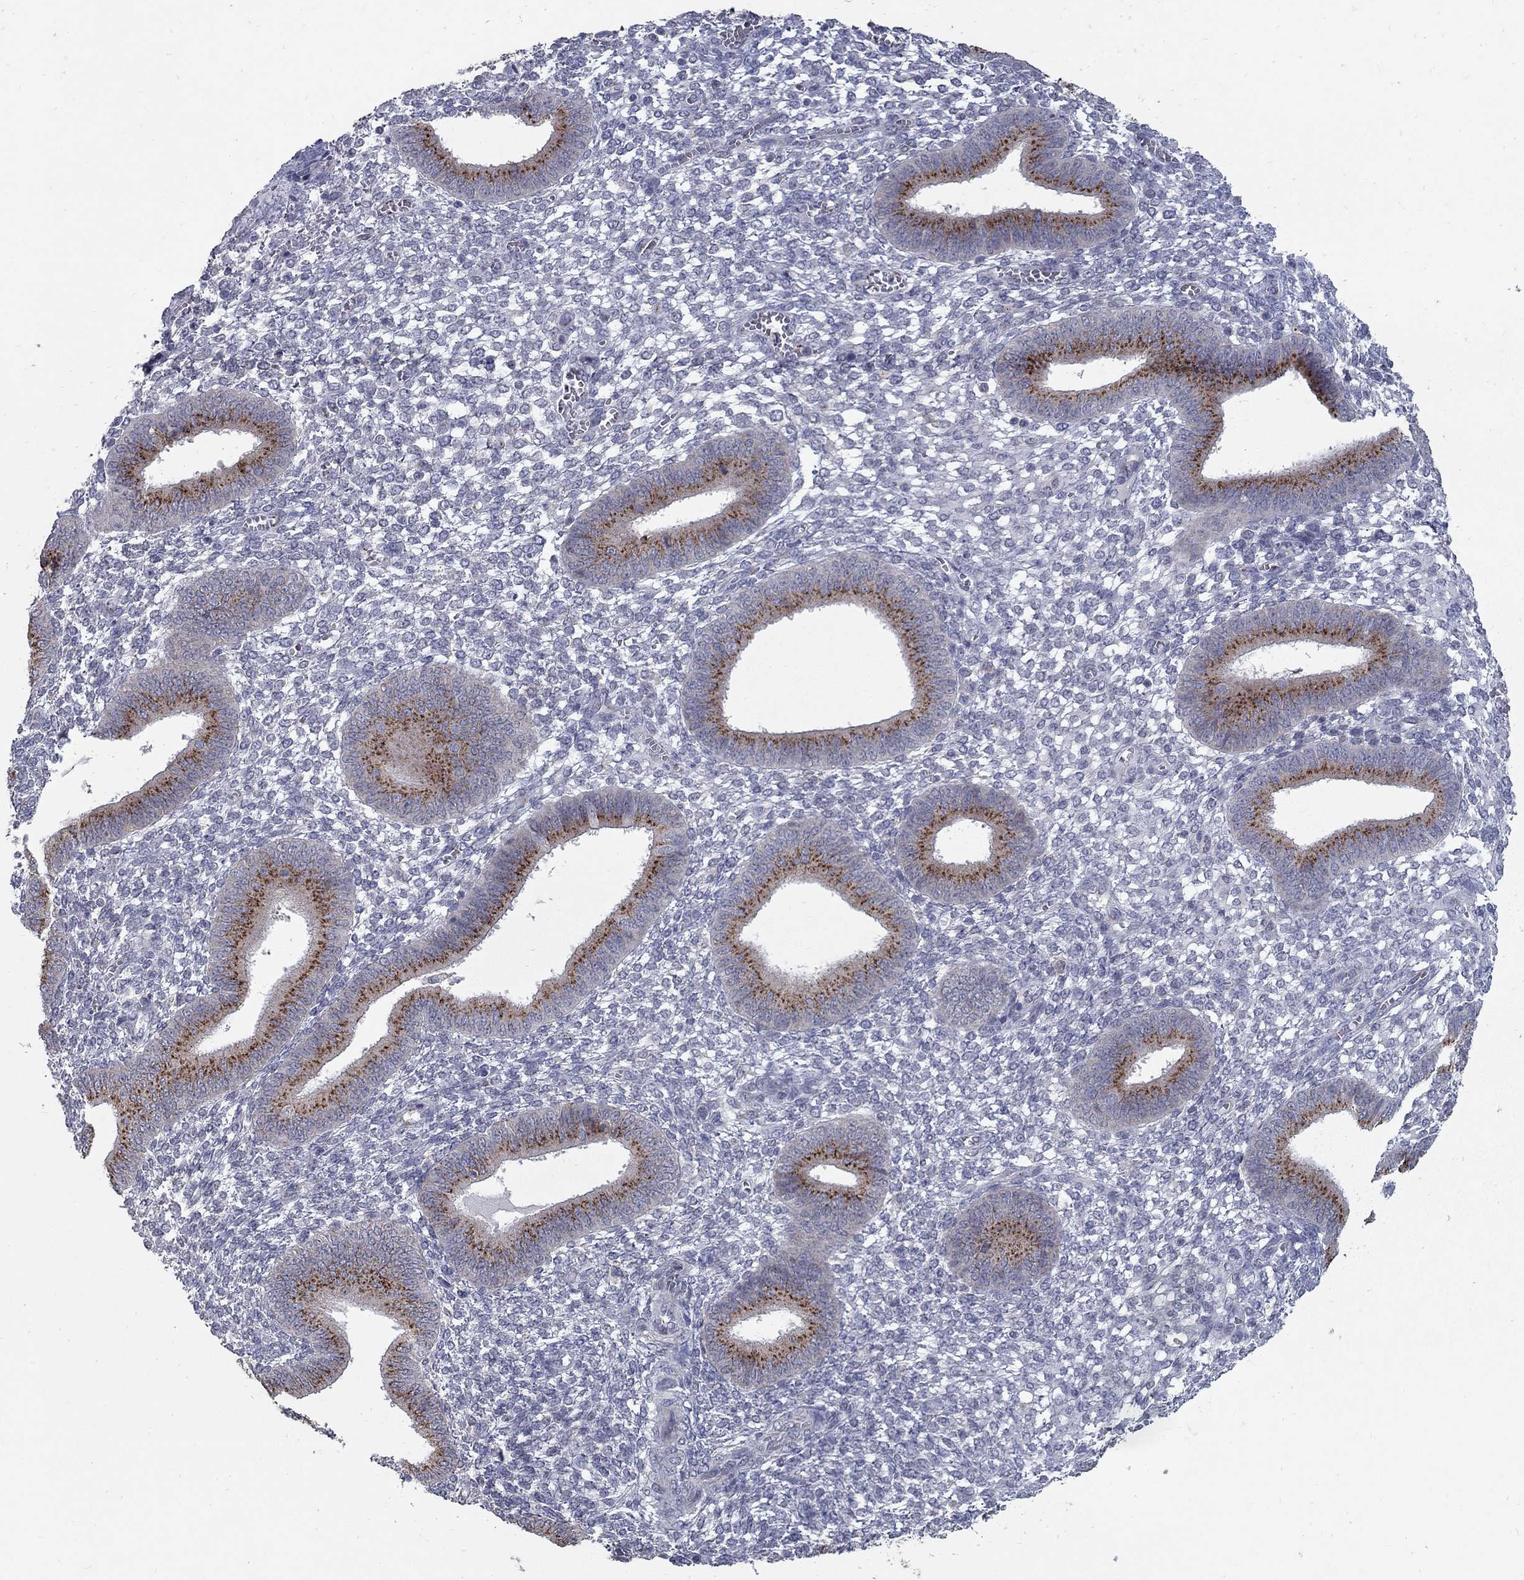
{"staining": {"intensity": "negative", "quantity": "none", "location": "none"}, "tissue": "endometrium", "cell_type": "Cells in endometrial stroma", "image_type": "normal", "snomed": [{"axis": "morphology", "description": "Normal tissue, NOS"}, {"axis": "topography", "description": "Endometrium"}], "caption": "A photomicrograph of human endometrium is negative for staining in cells in endometrial stroma.", "gene": "KIAA0319L", "patient": {"sex": "female", "age": 42}}